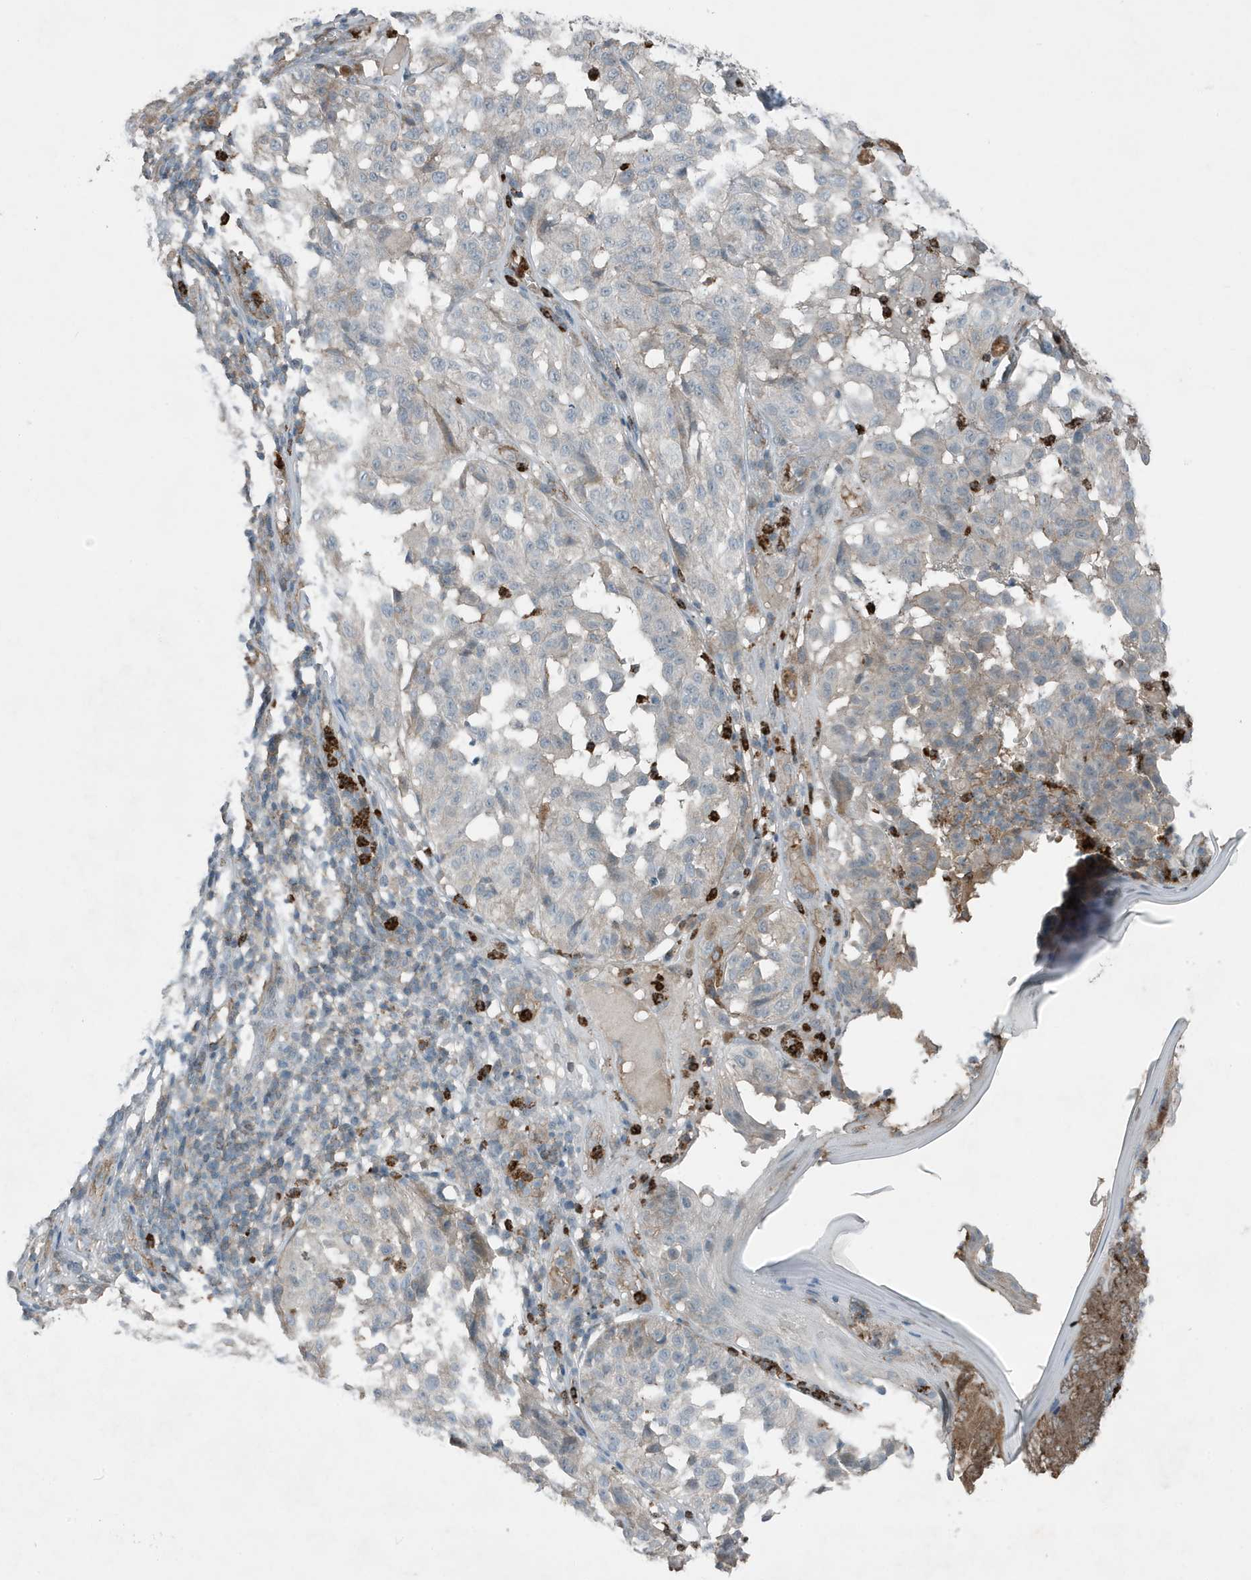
{"staining": {"intensity": "negative", "quantity": "none", "location": "none"}, "tissue": "melanoma", "cell_type": "Tumor cells", "image_type": "cancer", "snomed": [{"axis": "morphology", "description": "Malignant melanoma, NOS"}, {"axis": "topography", "description": "Skin"}], "caption": "There is no significant staining in tumor cells of malignant melanoma.", "gene": "DAPP1", "patient": {"sex": "female", "age": 46}}